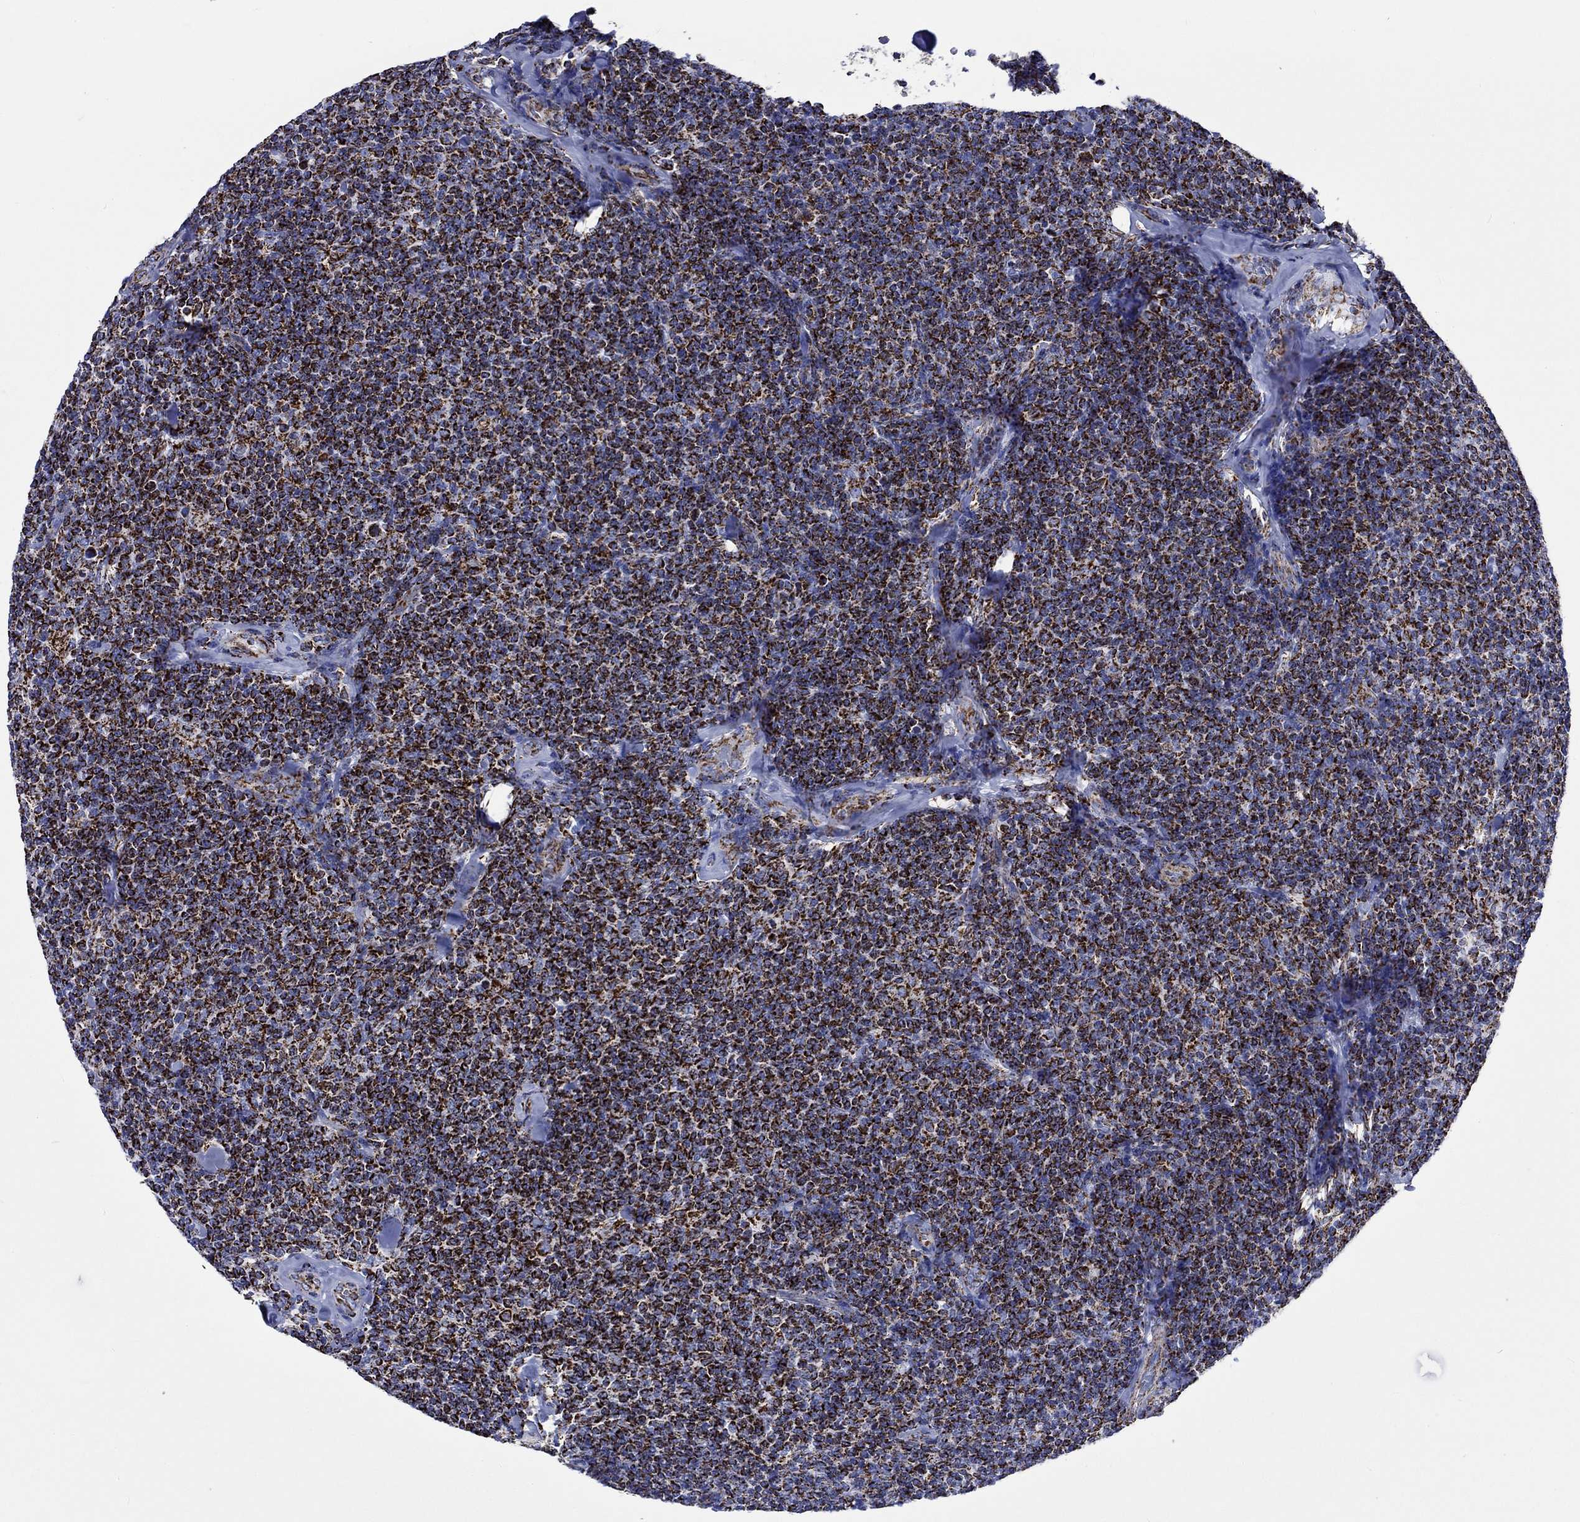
{"staining": {"intensity": "strong", "quantity": ">75%", "location": "cytoplasmic/membranous"}, "tissue": "lymphoma", "cell_type": "Tumor cells", "image_type": "cancer", "snomed": [{"axis": "morphology", "description": "Malignant lymphoma, non-Hodgkin's type, Low grade"}, {"axis": "topography", "description": "Lymph node"}], "caption": "This micrograph reveals IHC staining of human lymphoma, with high strong cytoplasmic/membranous staining in about >75% of tumor cells.", "gene": "RCE1", "patient": {"sex": "female", "age": 56}}